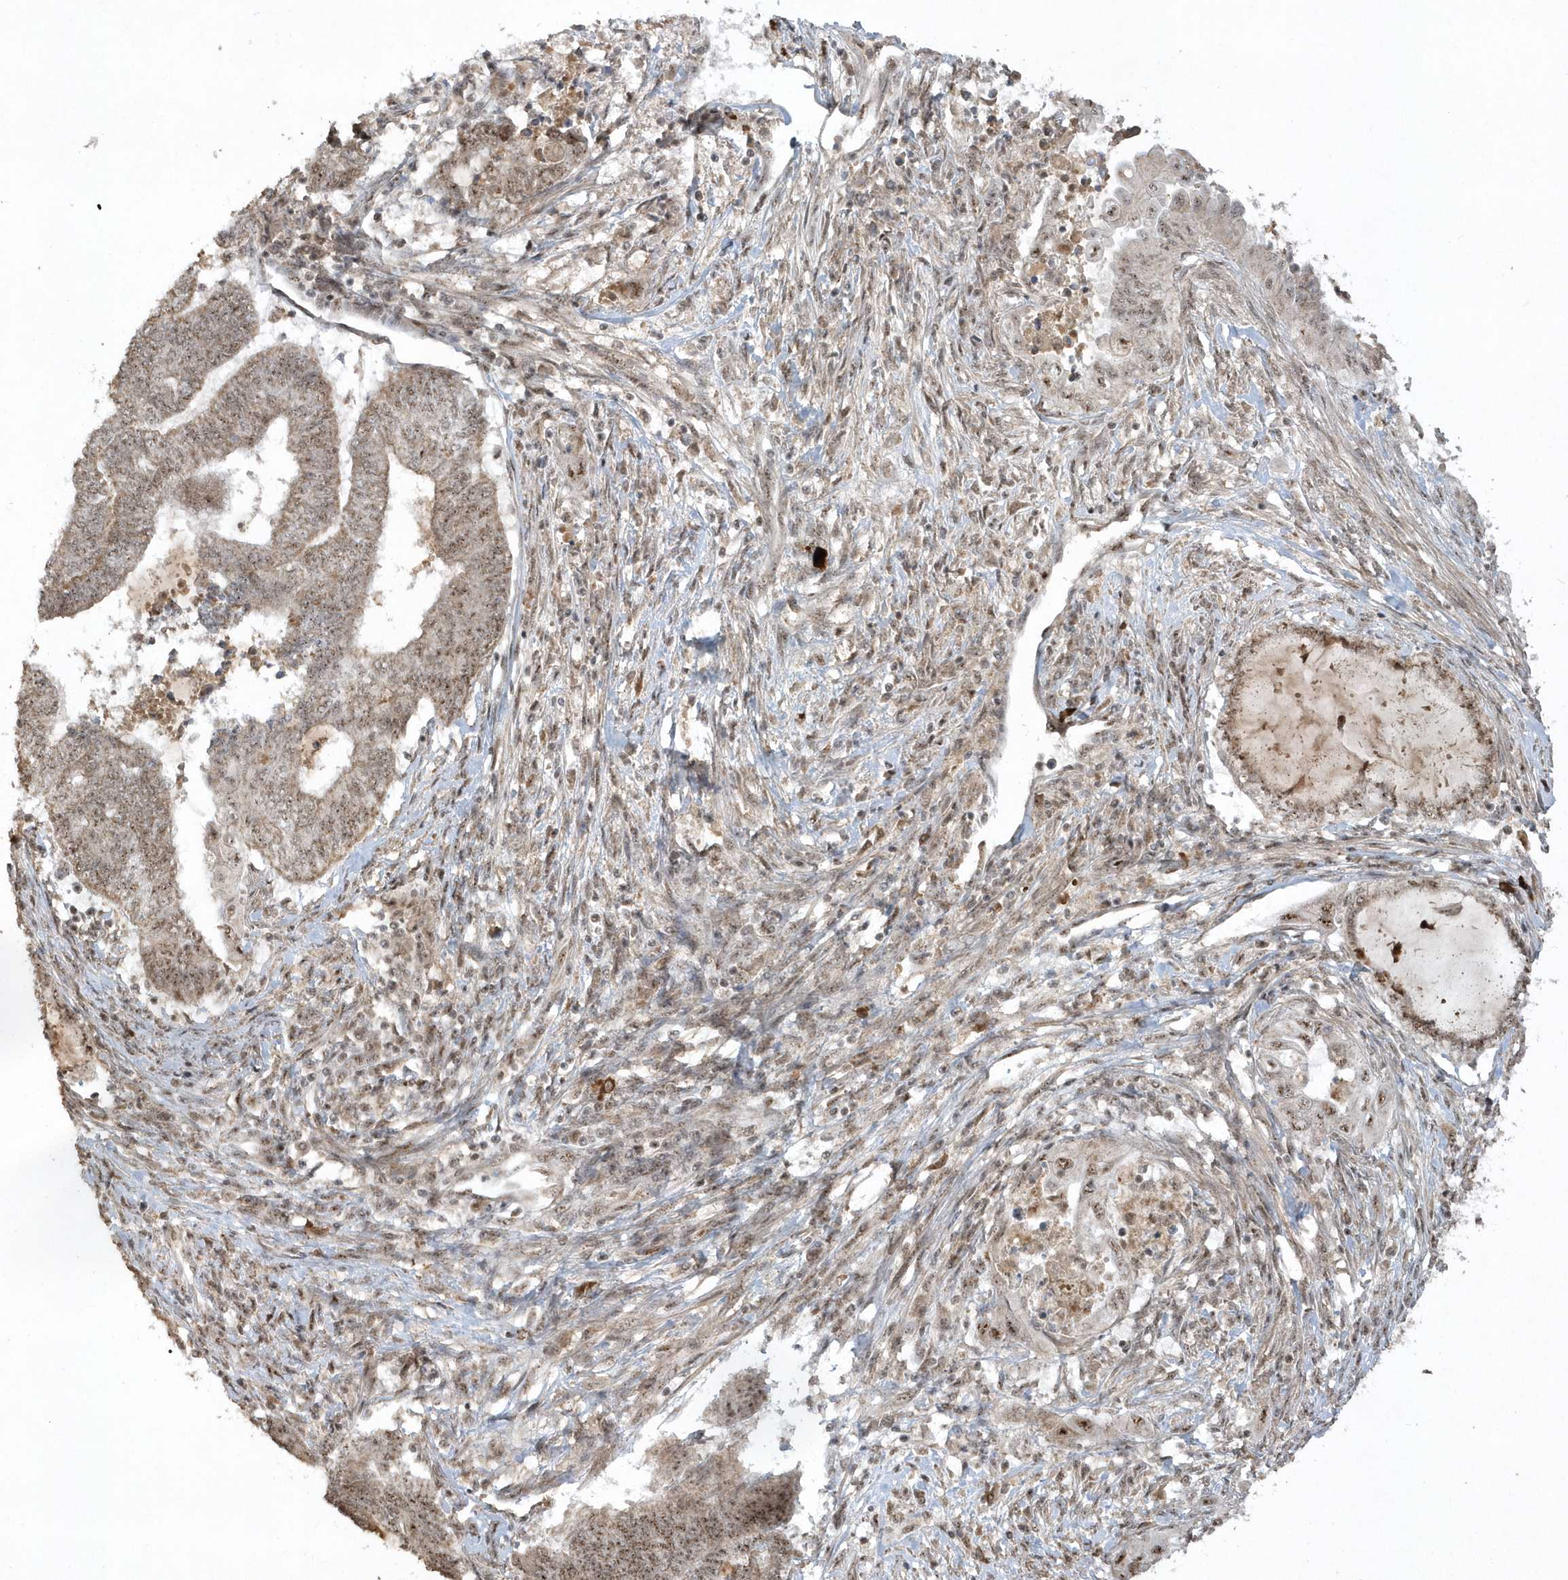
{"staining": {"intensity": "moderate", "quantity": ">75%", "location": "nuclear"}, "tissue": "endometrial cancer", "cell_type": "Tumor cells", "image_type": "cancer", "snomed": [{"axis": "morphology", "description": "Adenocarcinoma, NOS"}, {"axis": "topography", "description": "Uterus"}, {"axis": "topography", "description": "Endometrium"}], "caption": "There is medium levels of moderate nuclear staining in tumor cells of adenocarcinoma (endometrial), as demonstrated by immunohistochemical staining (brown color).", "gene": "POLR3B", "patient": {"sex": "female", "age": 70}}